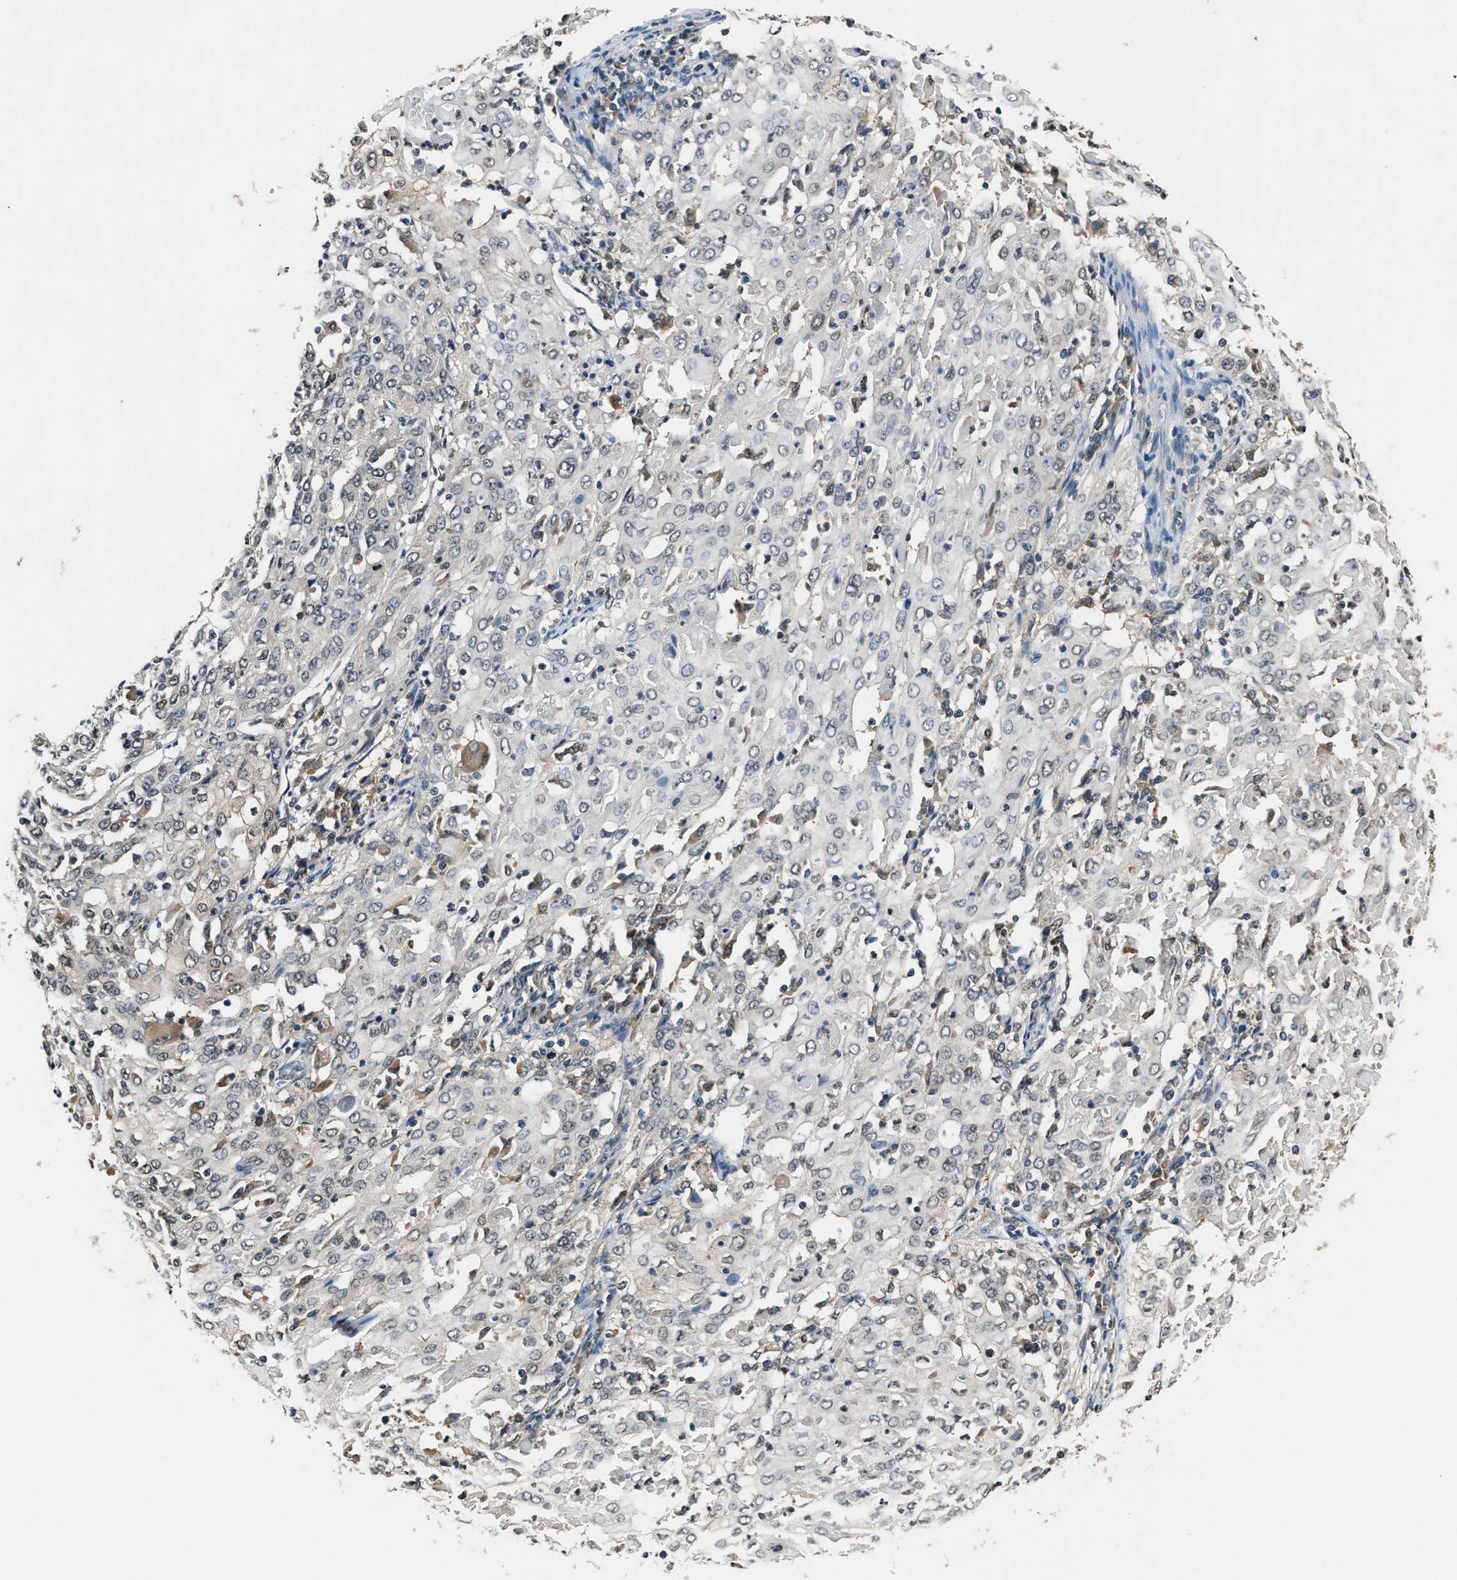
{"staining": {"intensity": "negative", "quantity": "none", "location": "none"}, "tissue": "cervical cancer", "cell_type": "Tumor cells", "image_type": "cancer", "snomed": [{"axis": "morphology", "description": "Squamous cell carcinoma, NOS"}, {"axis": "topography", "description": "Cervix"}], "caption": "A high-resolution histopathology image shows immunohistochemistry (IHC) staining of cervical cancer (squamous cell carcinoma), which demonstrates no significant expression in tumor cells. (DAB immunohistochemistry visualized using brightfield microscopy, high magnification).", "gene": "TP53I3", "patient": {"sex": "female", "age": 39}}